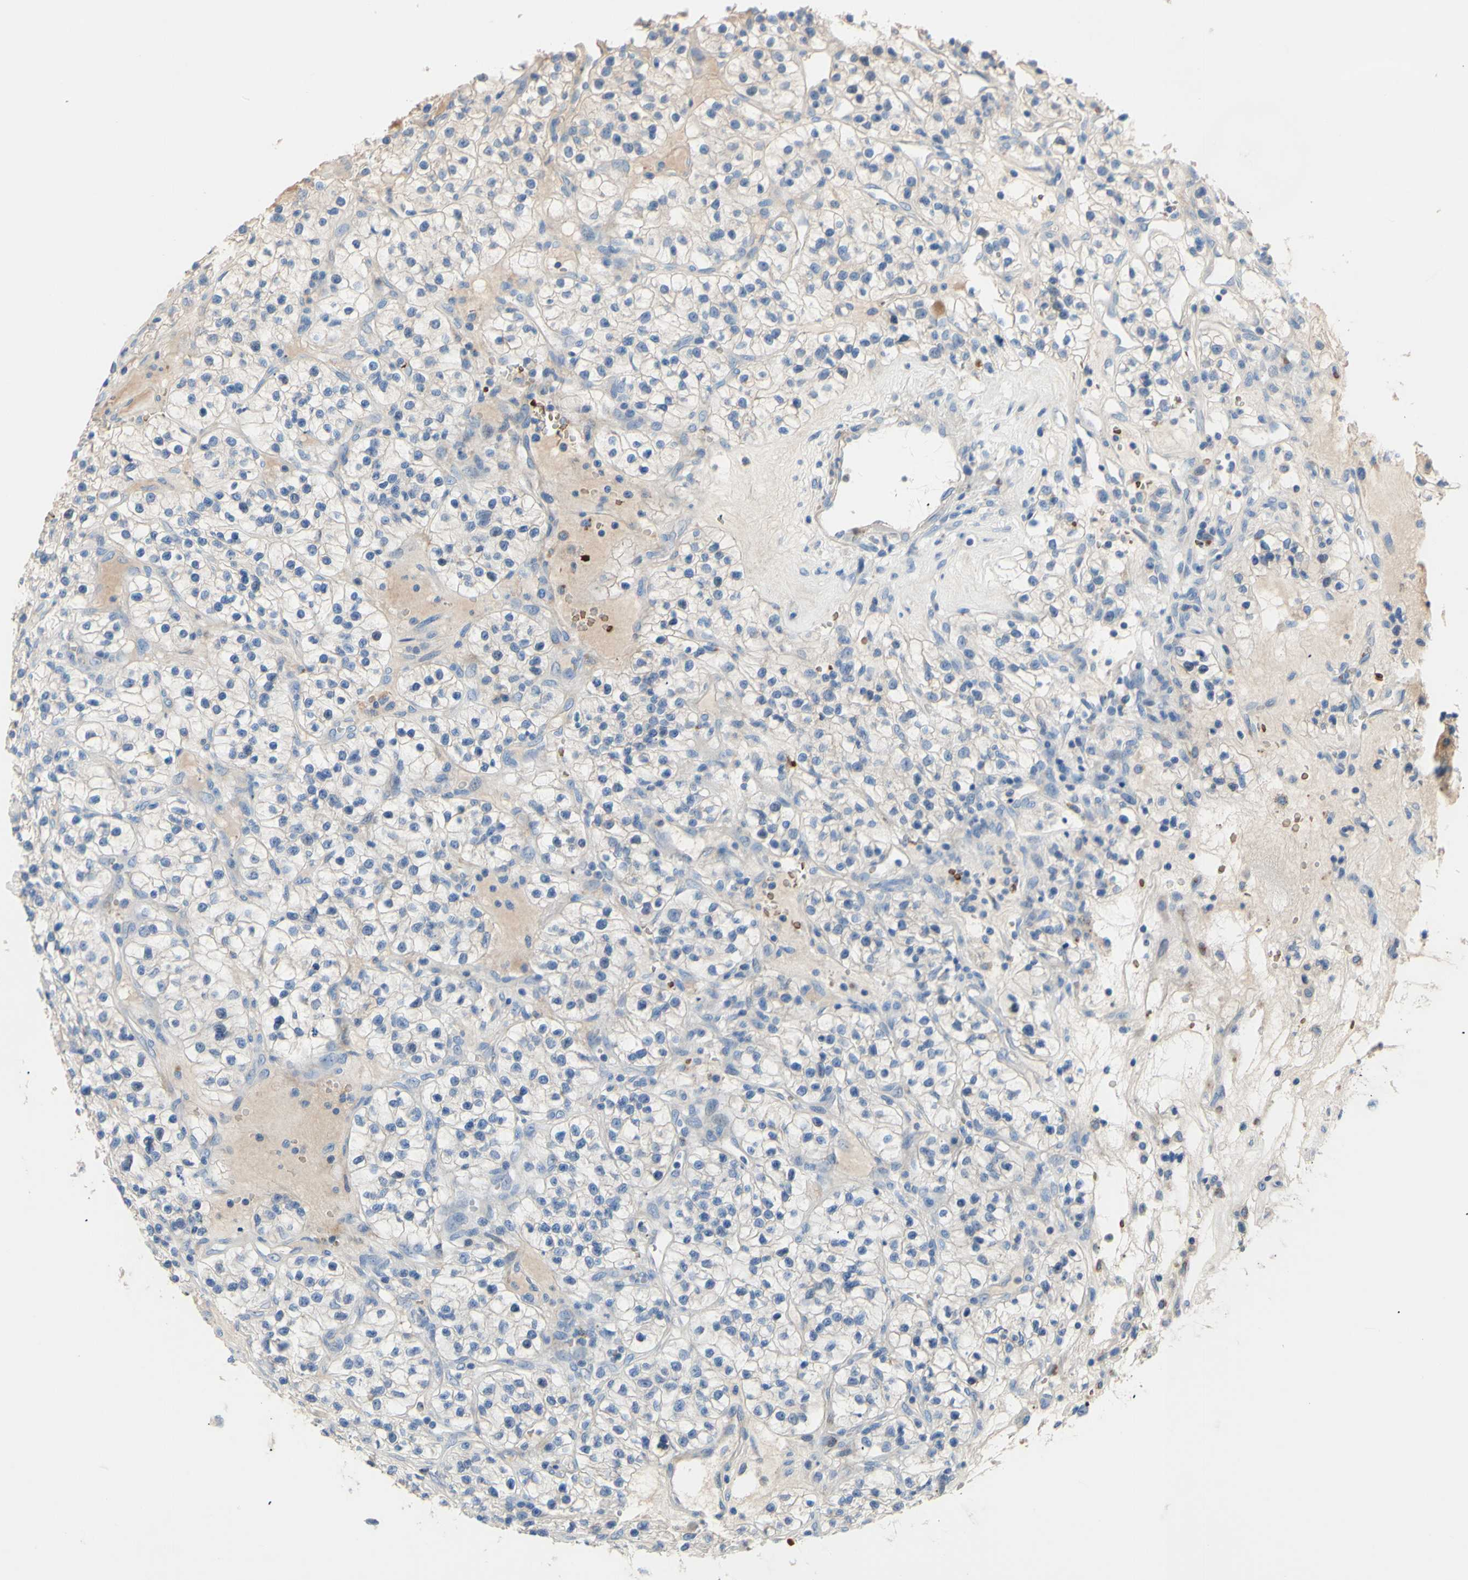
{"staining": {"intensity": "negative", "quantity": "none", "location": "none"}, "tissue": "renal cancer", "cell_type": "Tumor cells", "image_type": "cancer", "snomed": [{"axis": "morphology", "description": "Adenocarcinoma, NOS"}, {"axis": "topography", "description": "Kidney"}], "caption": "High magnification brightfield microscopy of renal cancer (adenocarcinoma) stained with DAB (brown) and counterstained with hematoxylin (blue): tumor cells show no significant staining.", "gene": "CDON", "patient": {"sex": "female", "age": 57}}